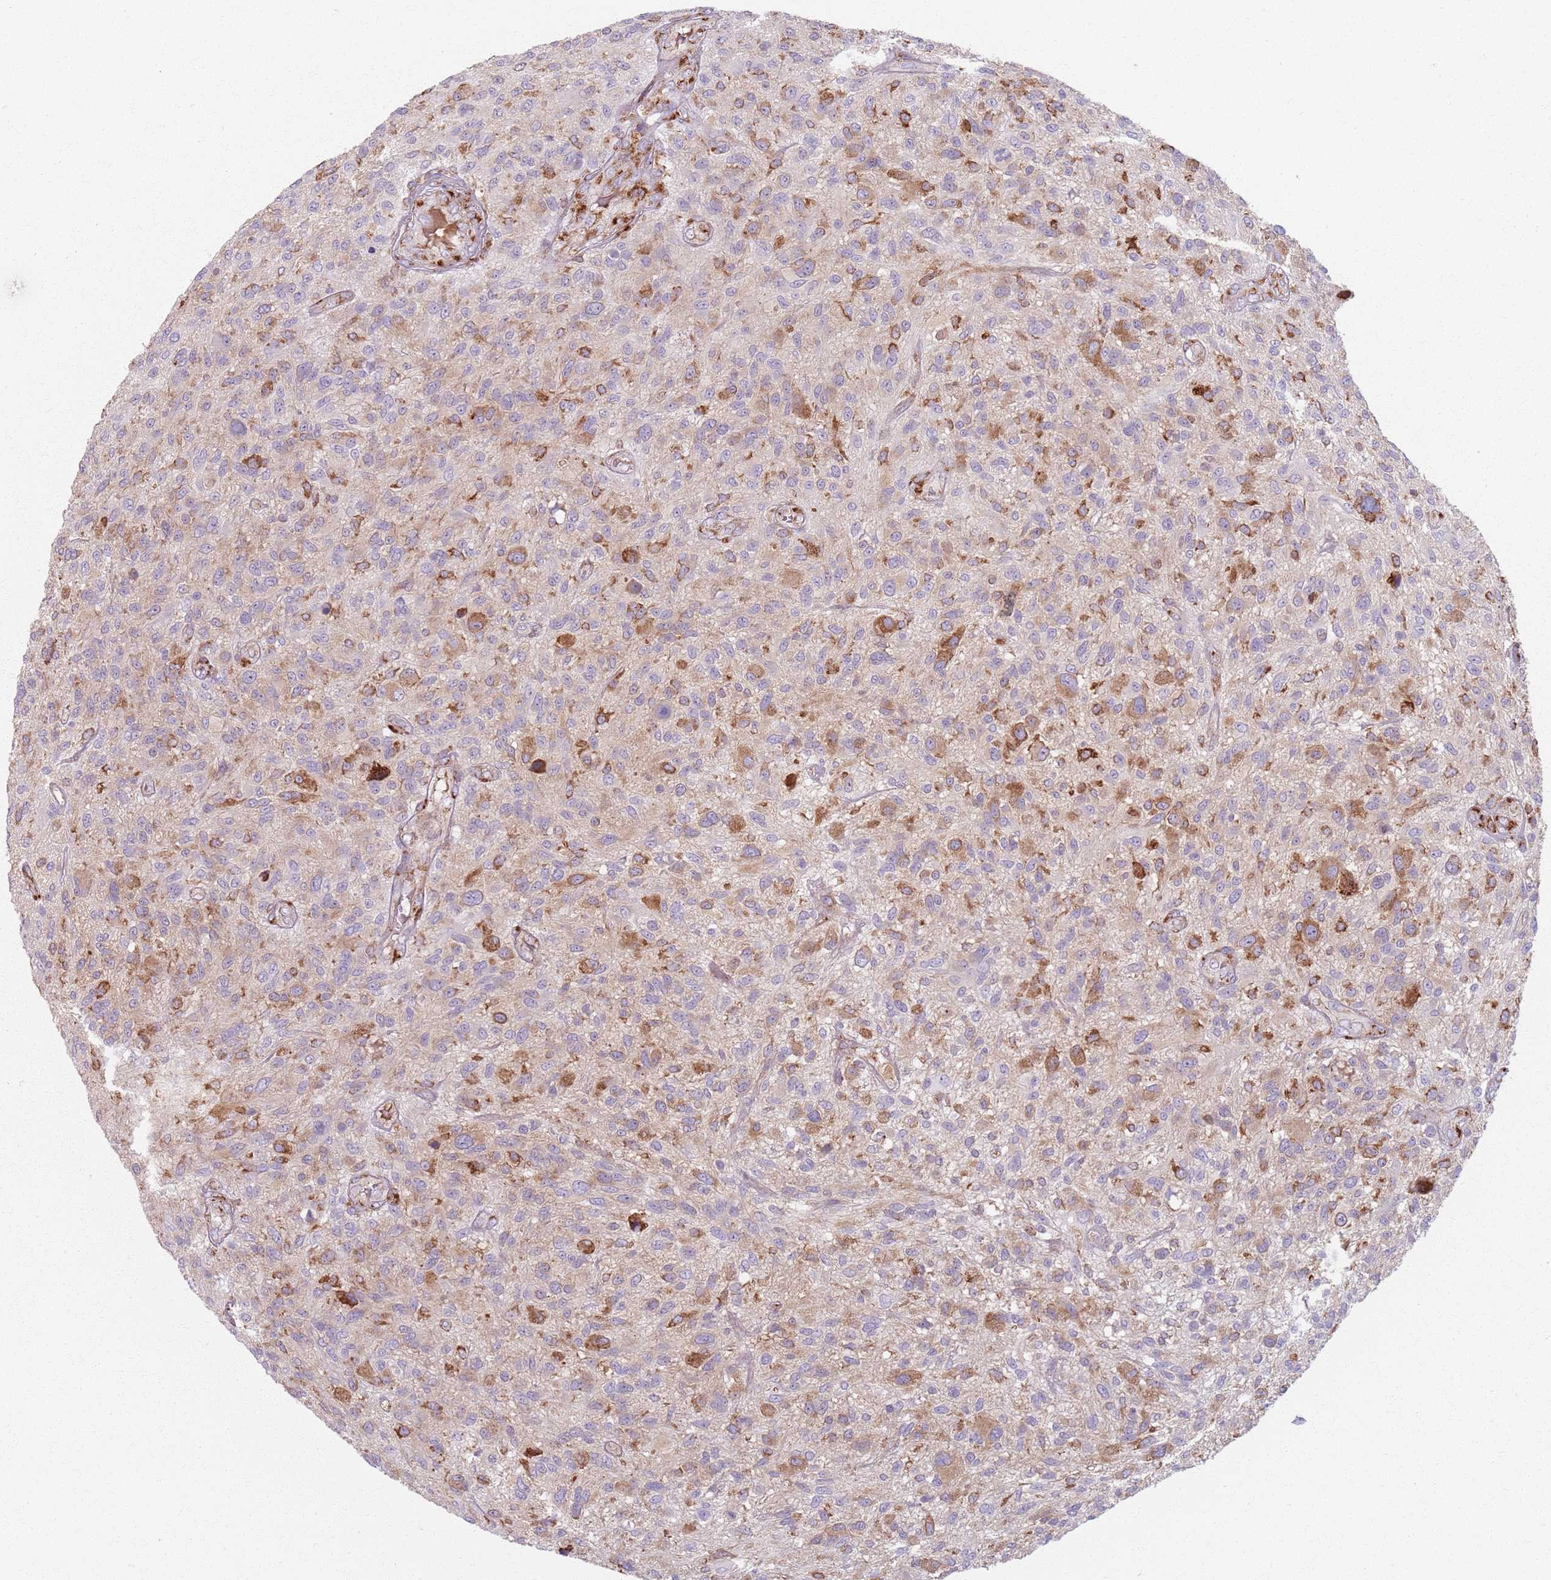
{"staining": {"intensity": "moderate", "quantity": "<25%", "location": "cytoplasmic/membranous"}, "tissue": "glioma", "cell_type": "Tumor cells", "image_type": "cancer", "snomed": [{"axis": "morphology", "description": "Glioma, malignant, High grade"}, {"axis": "topography", "description": "Brain"}], "caption": "High-power microscopy captured an immunohistochemistry (IHC) image of malignant glioma (high-grade), revealing moderate cytoplasmic/membranous positivity in about <25% of tumor cells. (IHC, brightfield microscopy, high magnification).", "gene": "COLGALT1", "patient": {"sex": "male", "age": 47}}